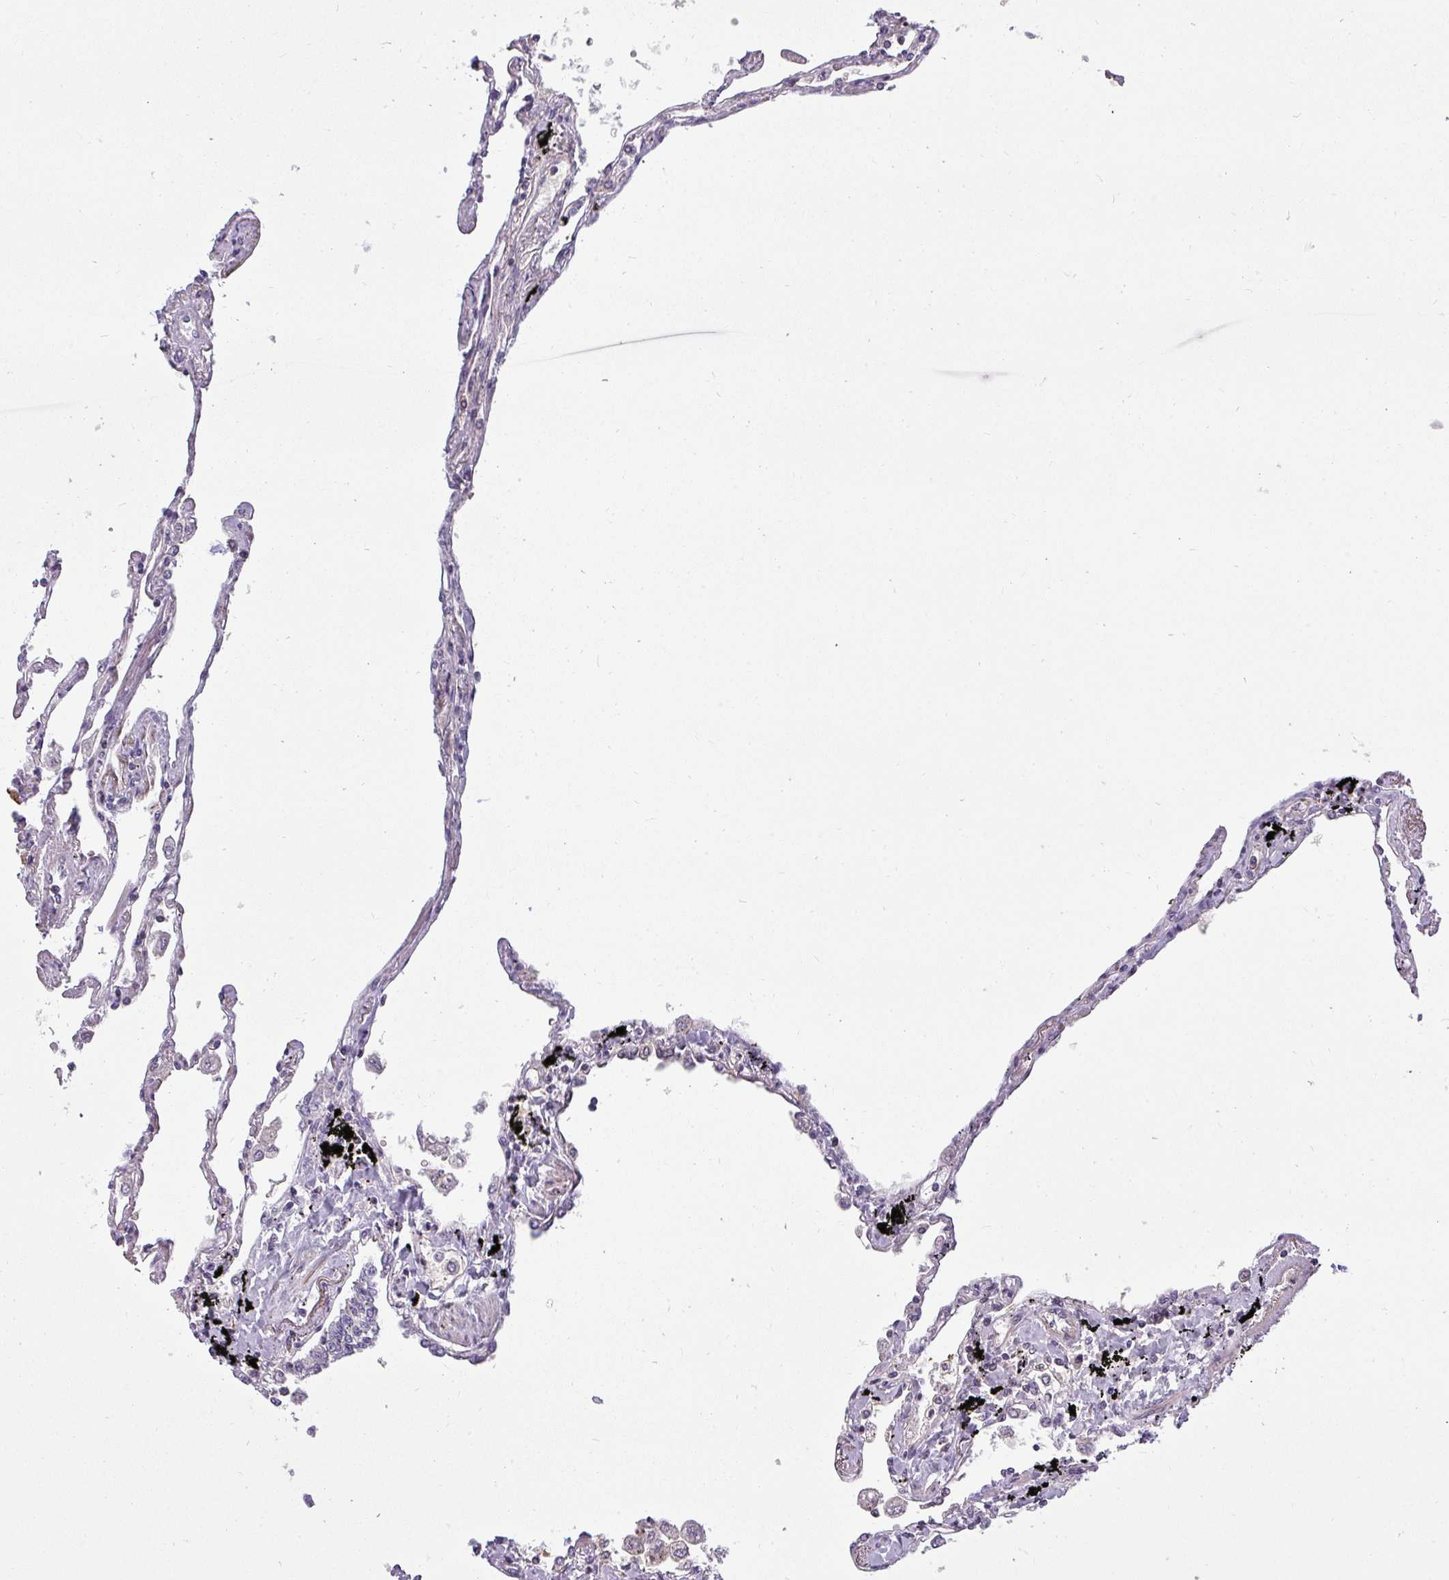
{"staining": {"intensity": "negative", "quantity": "none", "location": "none"}, "tissue": "lung", "cell_type": "Alveolar cells", "image_type": "normal", "snomed": [{"axis": "morphology", "description": "Normal tissue, NOS"}, {"axis": "topography", "description": "Lung"}], "caption": "Immunohistochemistry photomicrograph of normal lung: human lung stained with DAB displays no significant protein positivity in alveolar cells. (Immunohistochemistry, brightfield microscopy, high magnification).", "gene": "ZNF835", "patient": {"sex": "female", "age": 67}}